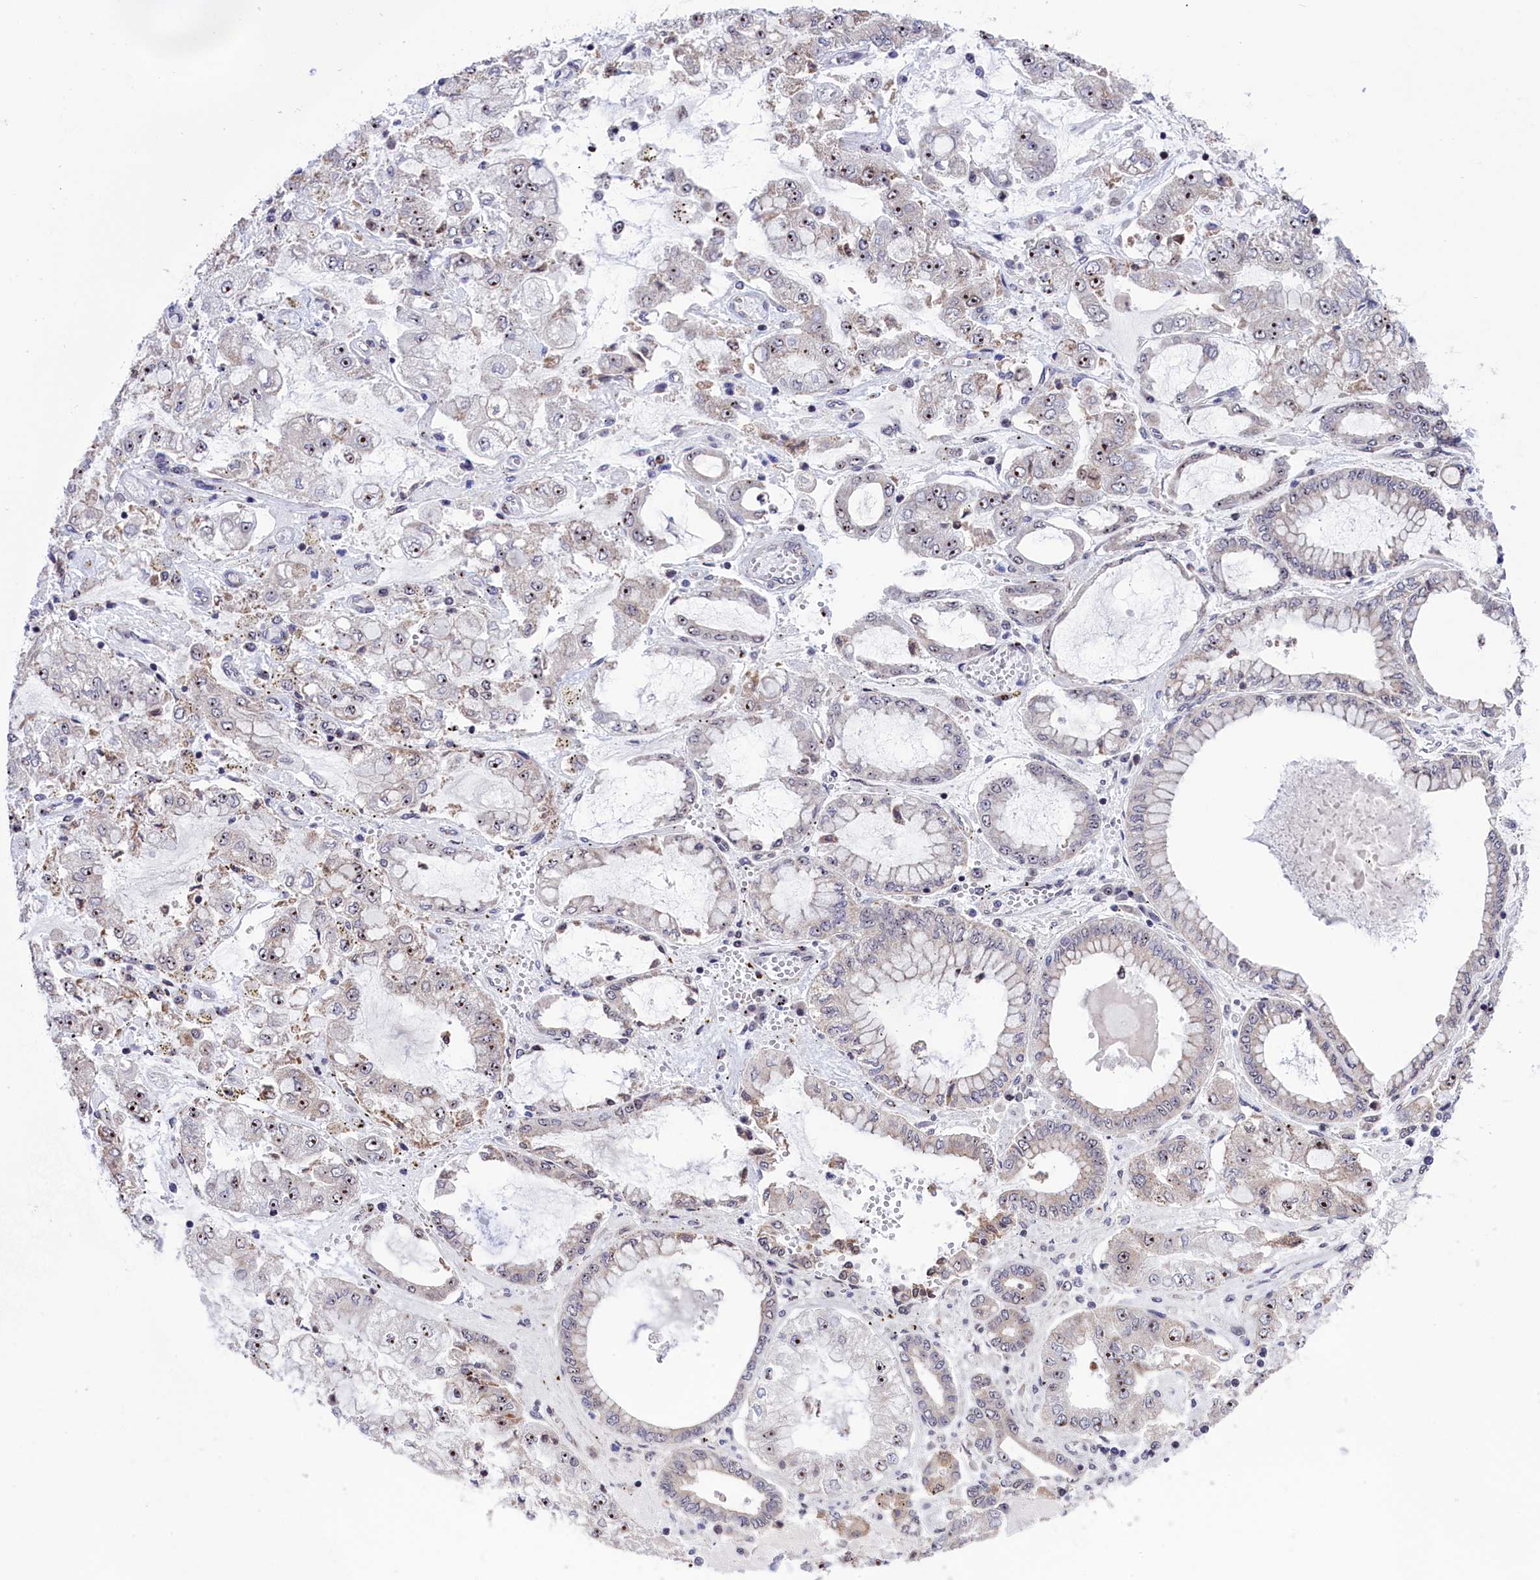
{"staining": {"intensity": "moderate", "quantity": "<25%", "location": "nuclear"}, "tissue": "stomach cancer", "cell_type": "Tumor cells", "image_type": "cancer", "snomed": [{"axis": "morphology", "description": "Adenocarcinoma, NOS"}, {"axis": "topography", "description": "Stomach"}], "caption": "A brown stain highlights moderate nuclear positivity of a protein in stomach adenocarcinoma tumor cells.", "gene": "PPAN", "patient": {"sex": "male", "age": 76}}